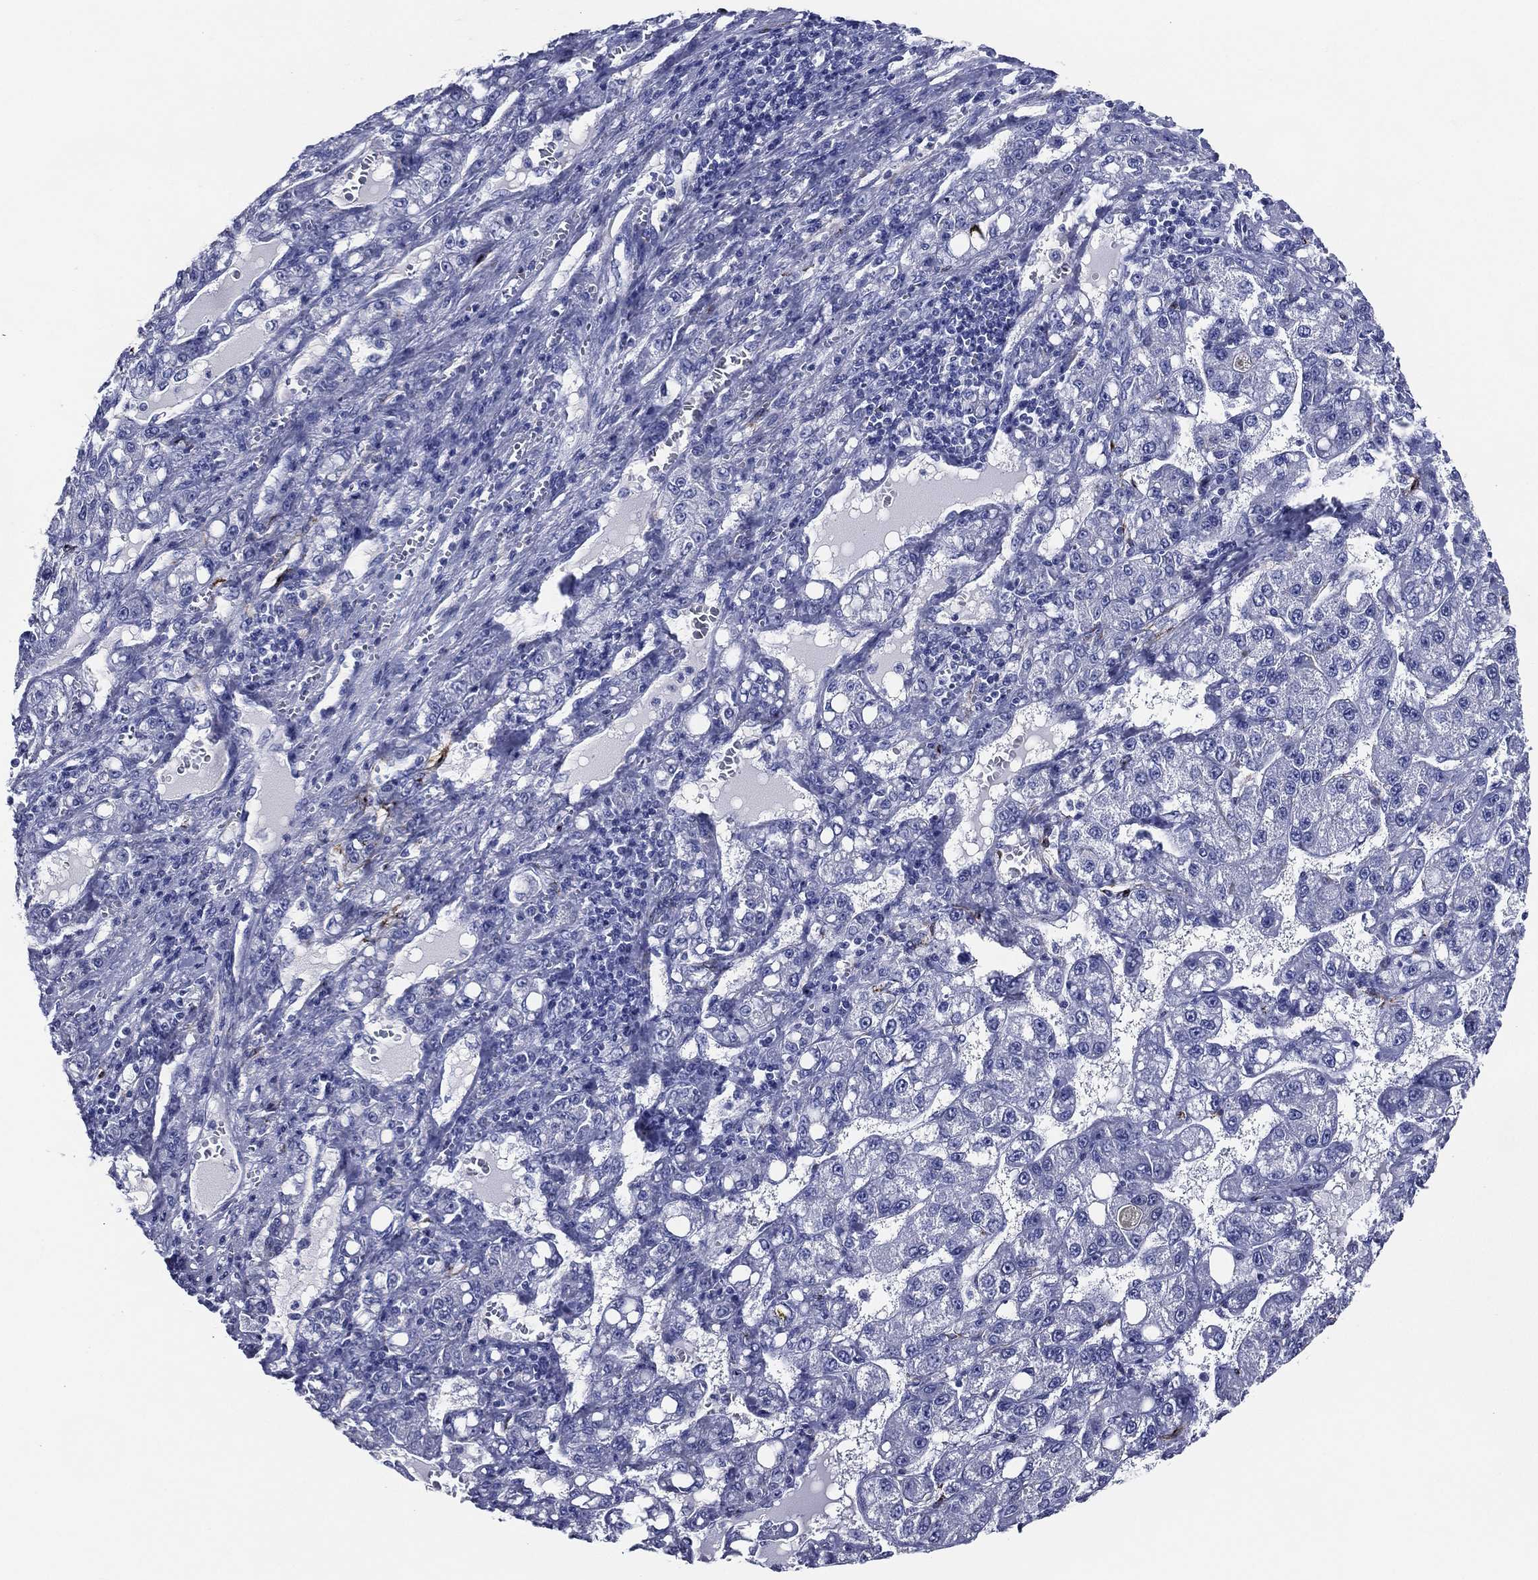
{"staining": {"intensity": "negative", "quantity": "none", "location": "none"}, "tissue": "liver cancer", "cell_type": "Tumor cells", "image_type": "cancer", "snomed": [{"axis": "morphology", "description": "Carcinoma, Hepatocellular, NOS"}, {"axis": "topography", "description": "Liver"}], "caption": "This is an immunohistochemistry photomicrograph of human hepatocellular carcinoma (liver). There is no positivity in tumor cells.", "gene": "ACE2", "patient": {"sex": "female", "age": 65}}